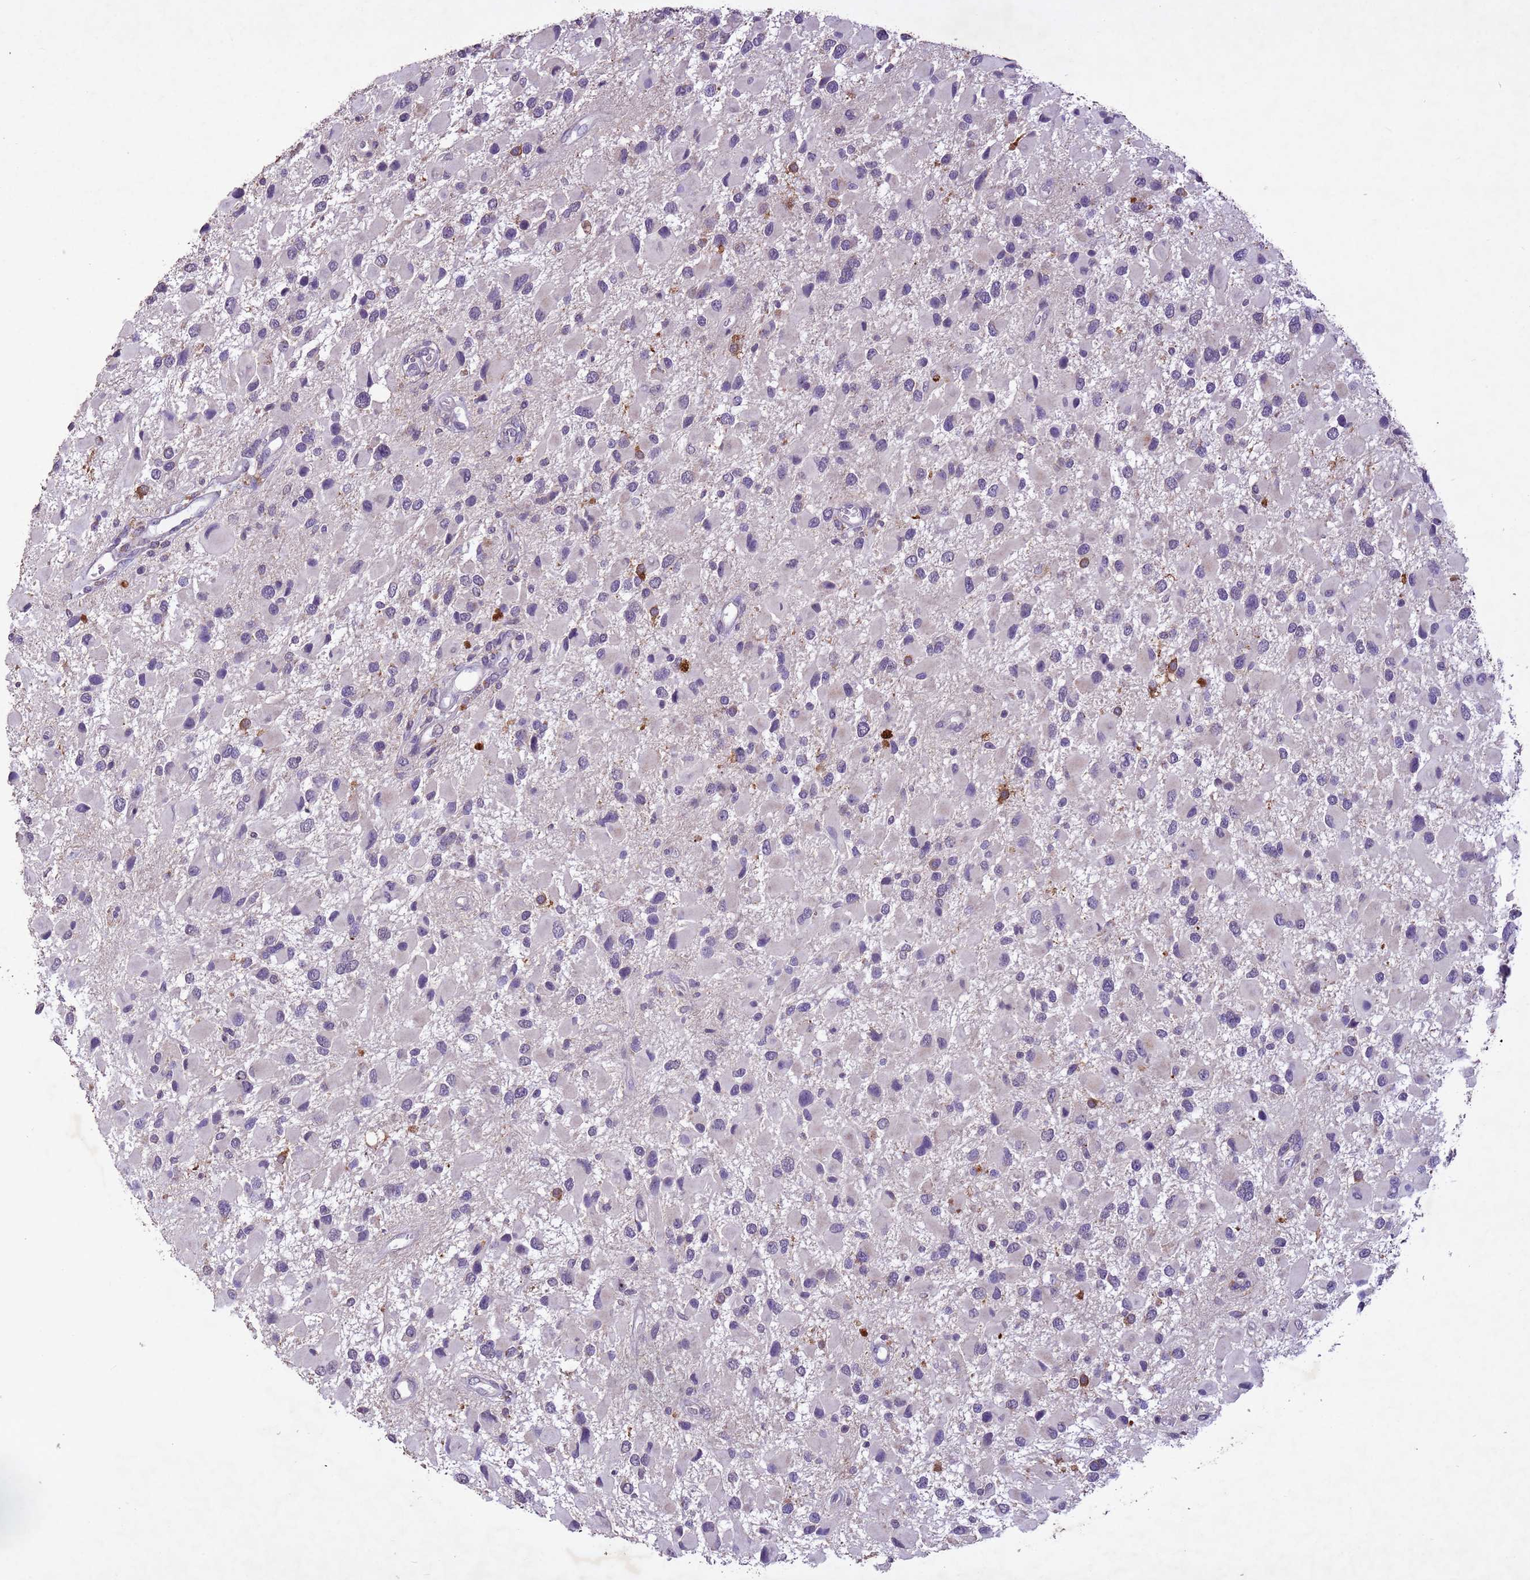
{"staining": {"intensity": "negative", "quantity": "none", "location": "none"}, "tissue": "glioma", "cell_type": "Tumor cells", "image_type": "cancer", "snomed": [{"axis": "morphology", "description": "Glioma, malignant, High grade"}, {"axis": "topography", "description": "Brain"}], "caption": "IHC photomicrograph of glioma stained for a protein (brown), which shows no staining in tumor cells. The staining is performed using DAB brown chromogen with nuclei counter-stained in using hematoxylin.", "gene": "NLRP11", "patient": {"sex": "male", "age": 53}}